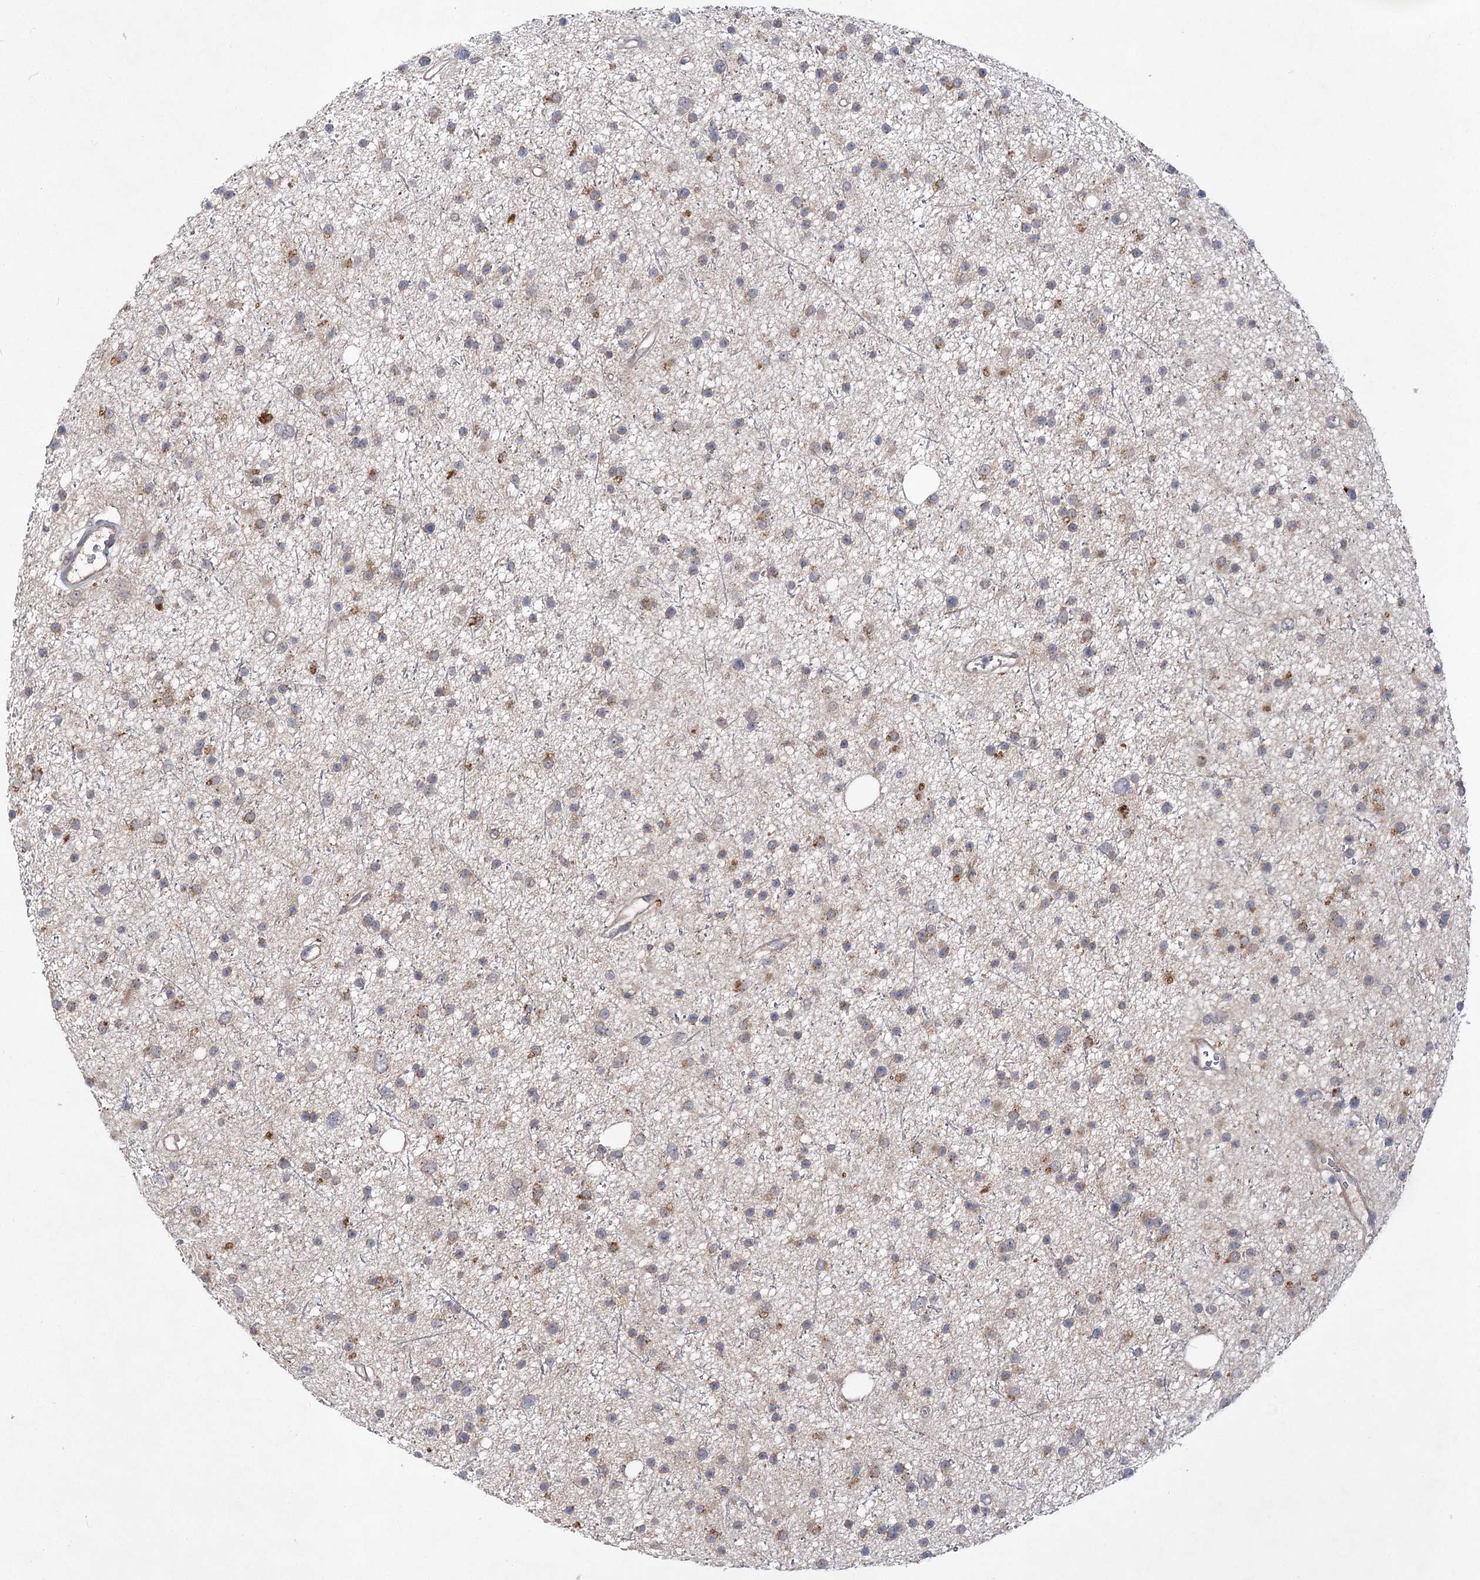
{"staining": {"intensity": "moderate", "quantity": "25%-75%", "location": "cytoplasmic/membranous"}, "tissue": "glioma", "cell_type": "Tumor cells", "image_type": "cancer", "snomed": [{"axis": "morphology", "description": "Glioma, malignant, Low grade"}, {"axis": "topography", "description": "Cerebral cortex"}], "caption": "Immunohistochemical staining of glioma demonstrates medium levels of moderate cytoplasmic/membranous protein staining in approximately 25%-75% of tumor cells.", "gene": "ARHGAP32", "patient": {"sex": "female", "age": 39}}